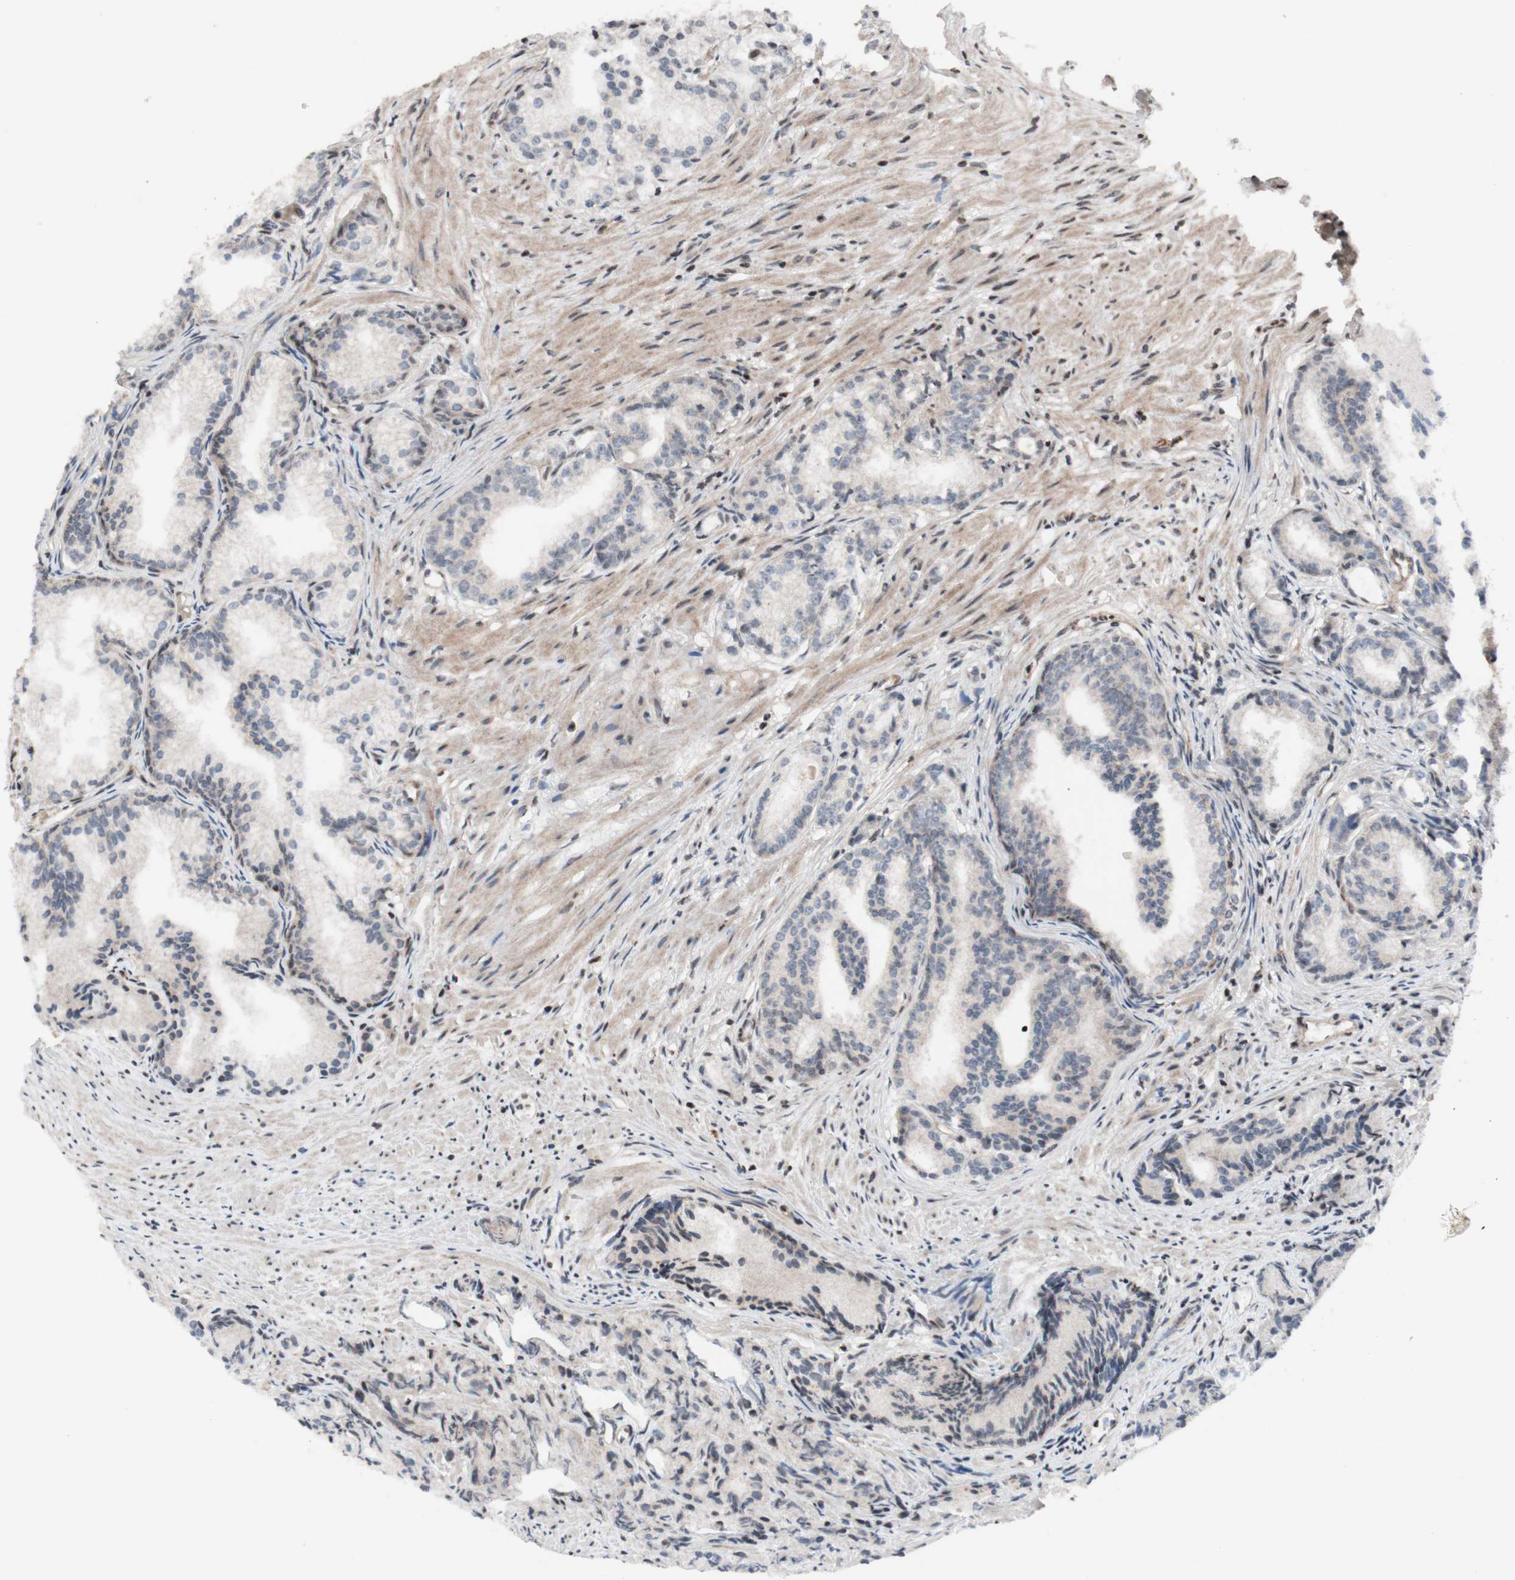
{"staining": {"intensity": "negative", "quantity": "none", "location": "none"}, "tissue": "prostate cancer", "cell_type": "Tumor cells", "image_type": "cancer", "snomed": [{"axis": "morphology", "description": "Adenocarcinoma, Low grade"}, {"axis": "topography", "description": "Prostate"}], "caption": "A high-resolution photomicrograph shows immunohistochemistry staining of prostate low-grade adenocarcinoma, which reveals no significant expression in tumor cells. Brightfield microscopy of immunohistochemistry (IHC) stained with DAB (brown) and hematoxylin (blue), captured at high magnification.", "gene": "POLA1", "patient": {"sex": "male", "age": 72}}